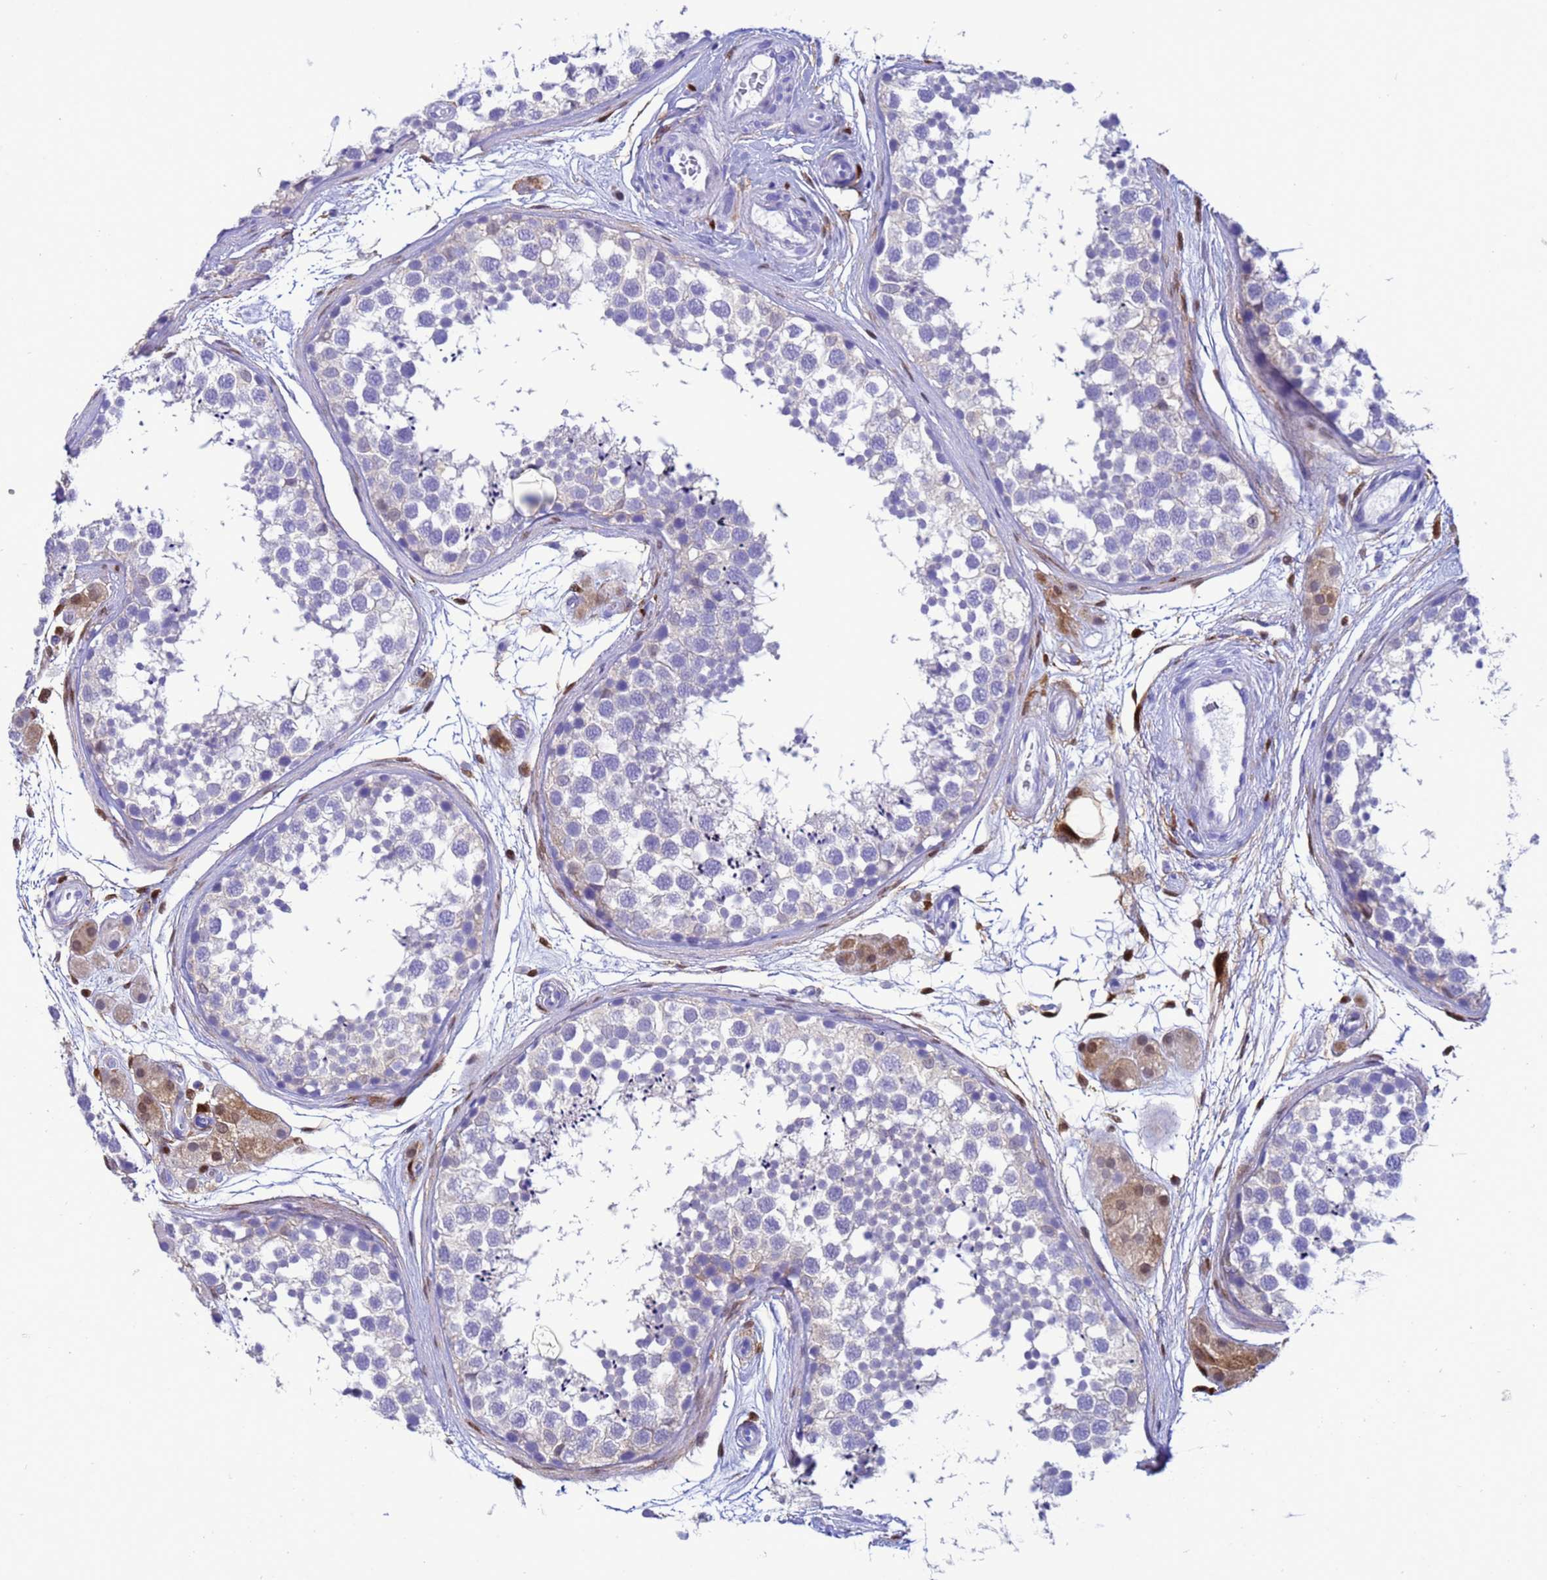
{"staining": {"intensity": "negative", "quantity": "none", "location": "none"}, "tissue": "testis", "cell_type": "Cells in seminiferous ducts", "image_type": "normal", "snomed": [{"axis": "morphology", "description": "Normal tissue, NOS"}, {"axis": "topography", "description": "Testis"}], "caption": "An image of human testis is negative for staining in cells in seminiferous ducts. (DAB (3,3'-diaminobenzidine) IHC, high magnification).", "gene": "AKR1C2", "patient": {"sex": "male", "age": 56}}